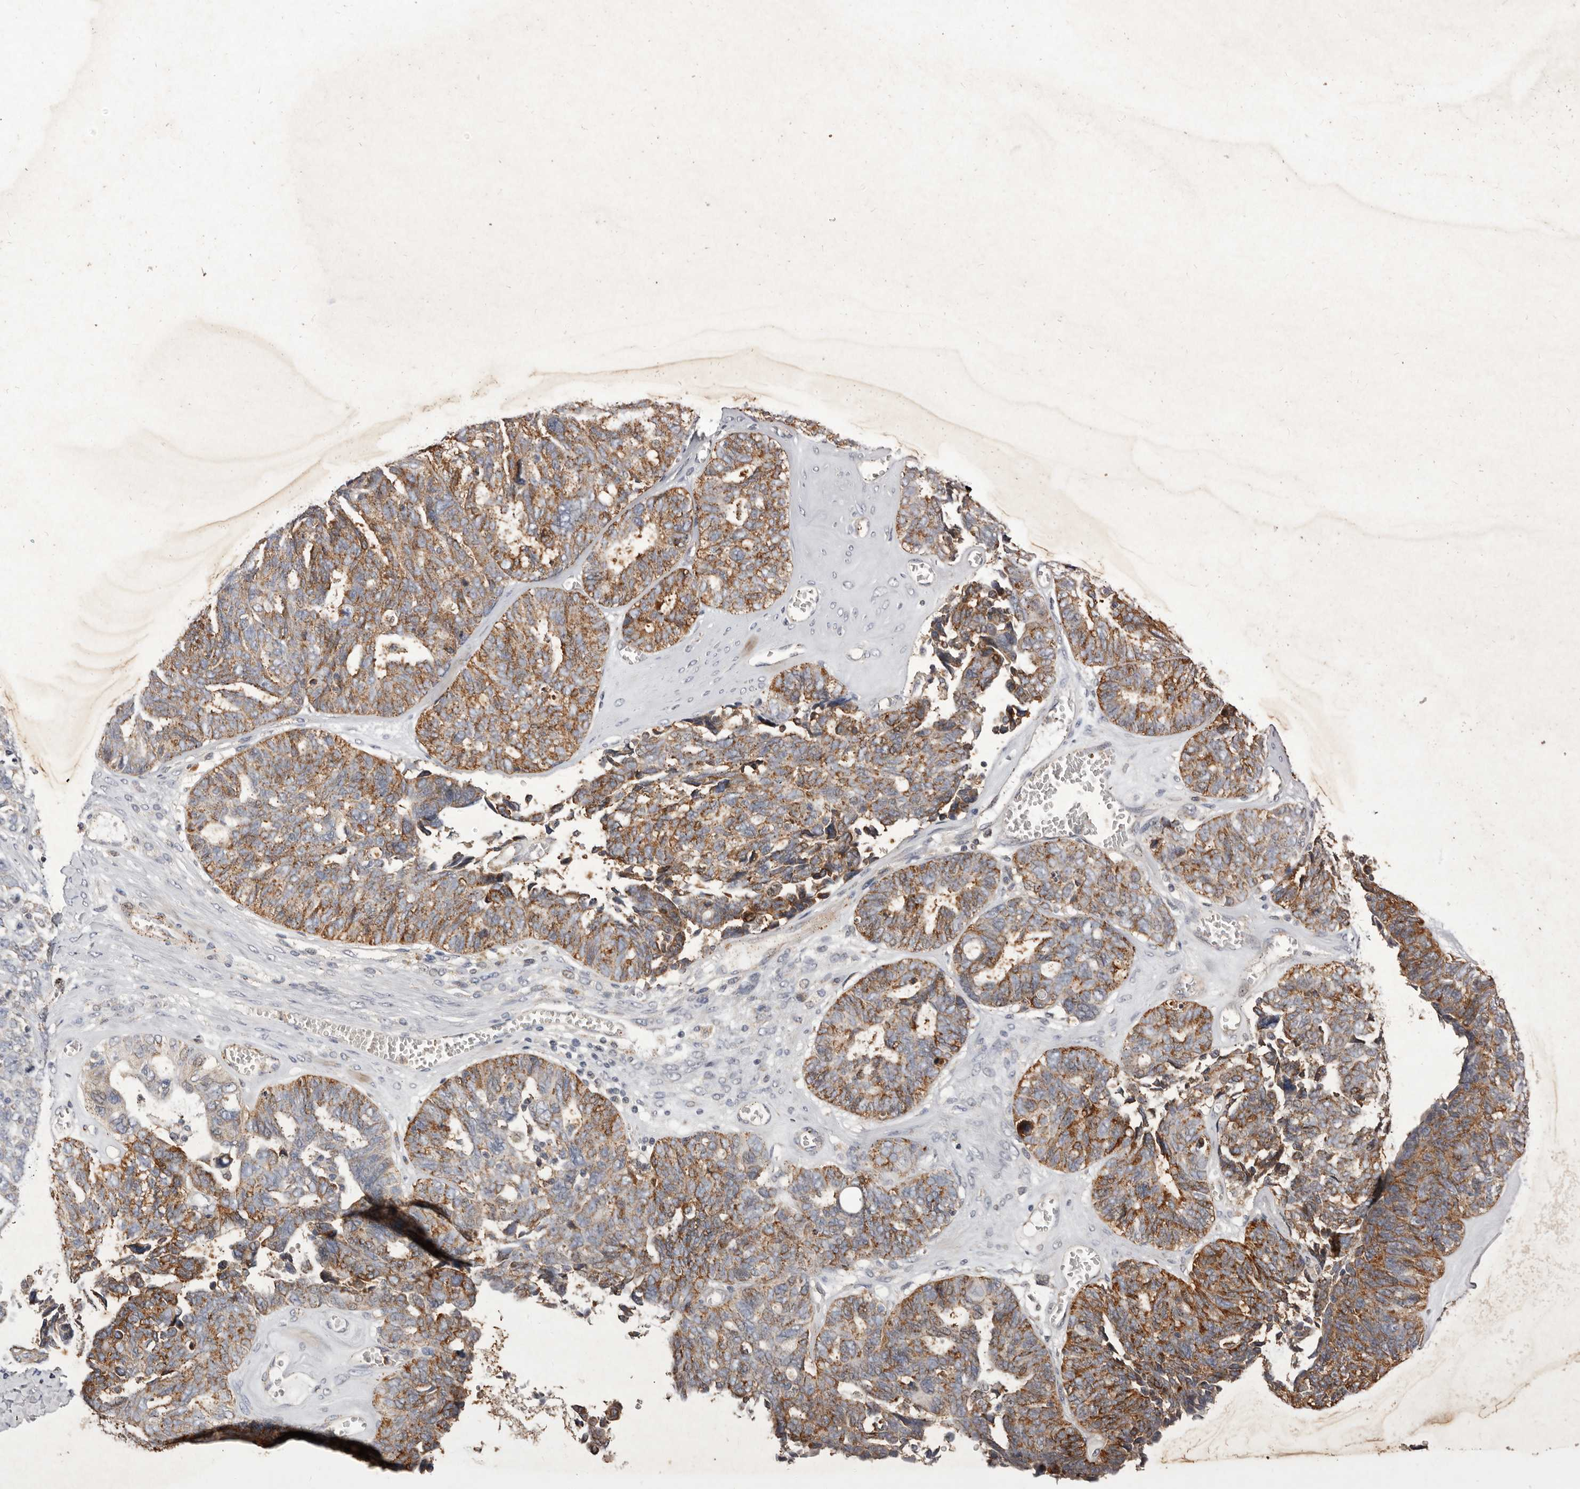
{"staining": {"intensity": "moderate", "quantity": ">75%", "location": "cytoplasmic/membranous"}, "tissue": "ovarian cancer", "cell_type": "Tumor cells", "image_type": "cancer", "snomed": [{"axis": "morphology", "description": "Cystadenocarcinoma, serous, NOS"}, {"axis": "topography", "description": "Ovary"}], "caption": "An image showing moderate cytoplasmic/membranous expression in approximately >75% of tumor cells in ovarian serous cystadenocarcinoma, as visualized by brown immunohistochemical staining.", "gene": "CXCL14", "patient": {"sex": "female", "age": 79}}